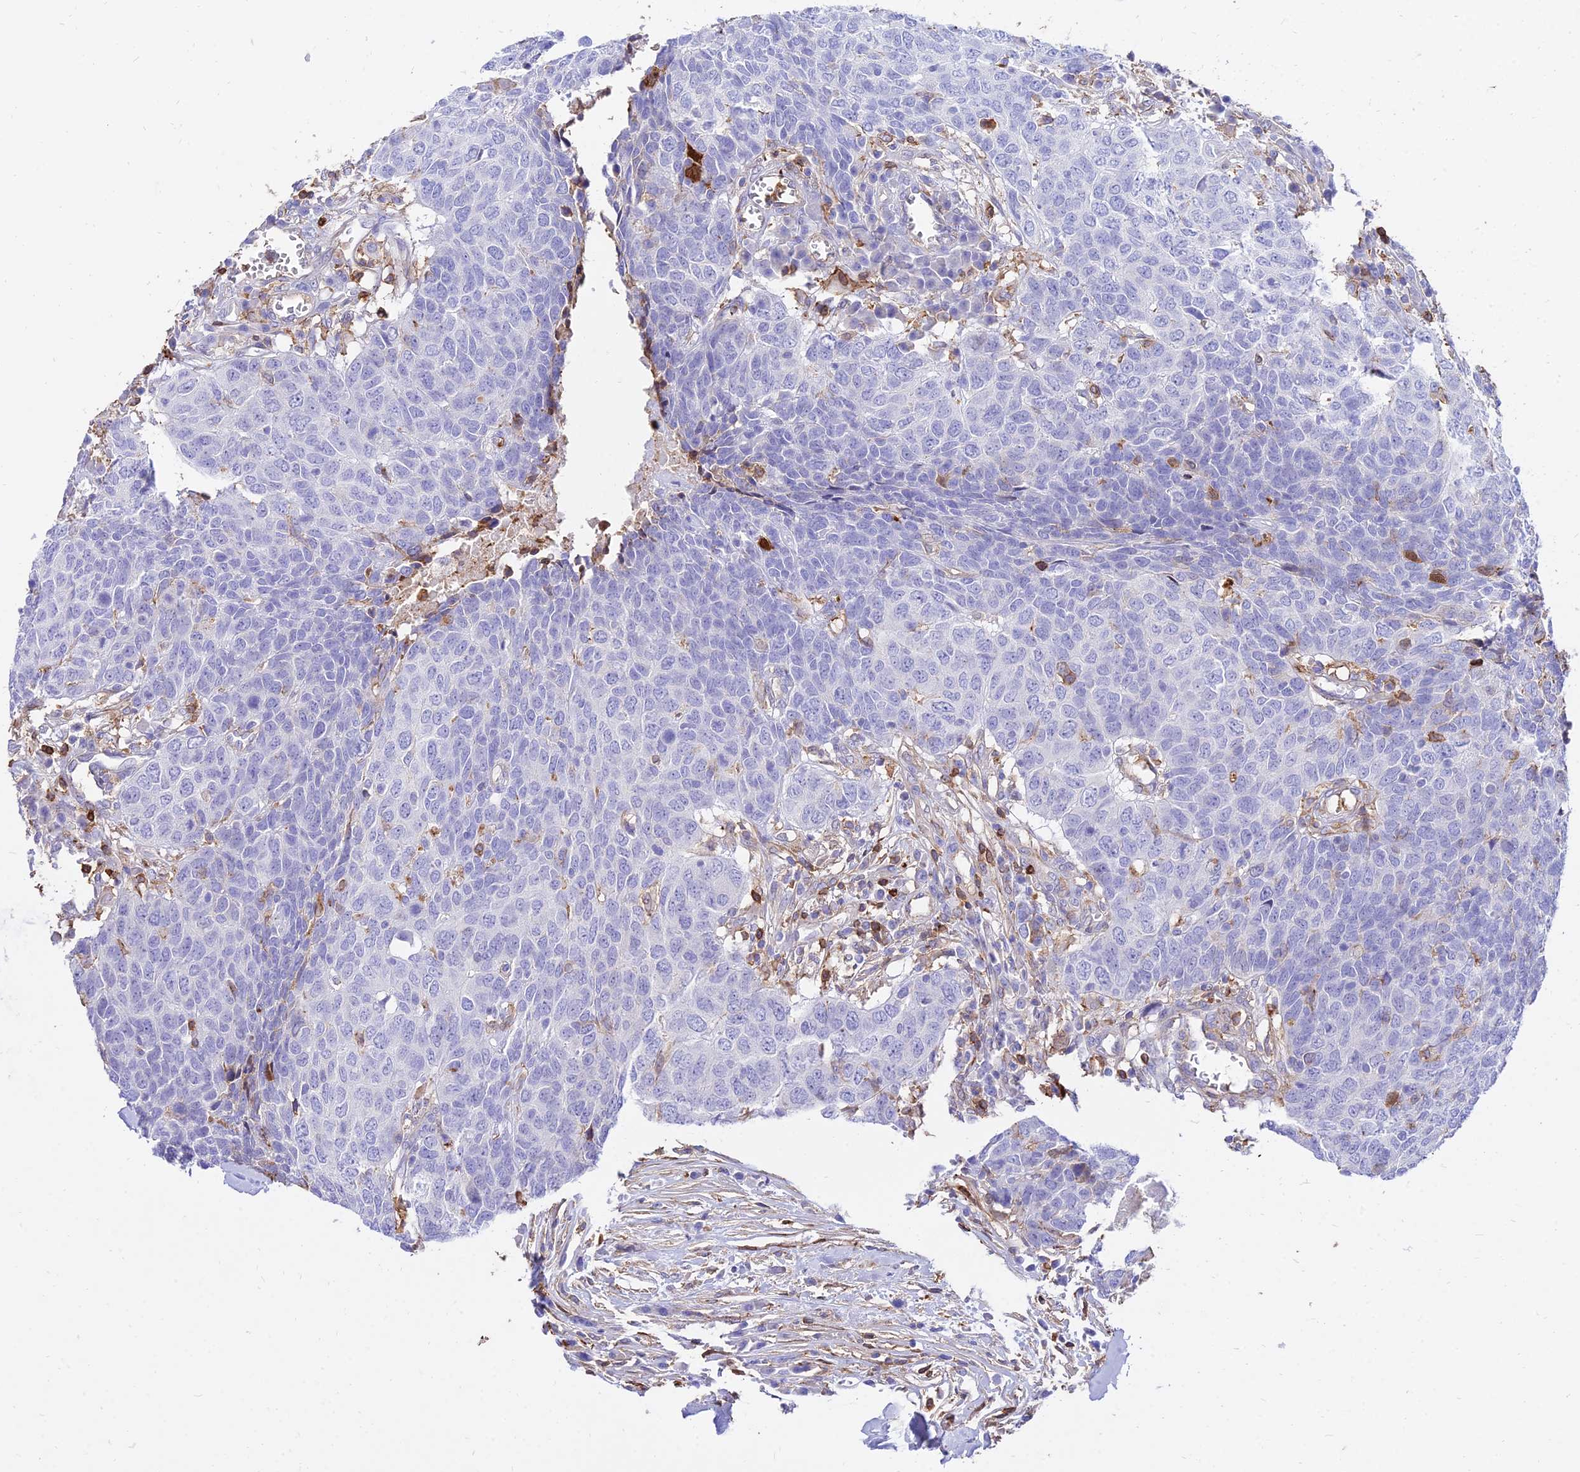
{"staining": {"intensity": "negative", "quantity": "none", "location": "none"}, "tissue": "head and neck cancer", "cell_type": "Tumor cells", "image_type": "cancer", "snomed": [{"axis": "morphology", "description": "Squamous cell carcinoma, NOS"}, {"axis": "topography", "description": "Head-Neck"}], "caption": "Protein analysis of squamous cell carcinoma (head and neck) exhibits no significant staining in tumor cells.", "gene": "SREK1IP1", "patient": {"sex": "male", "age": 66}}